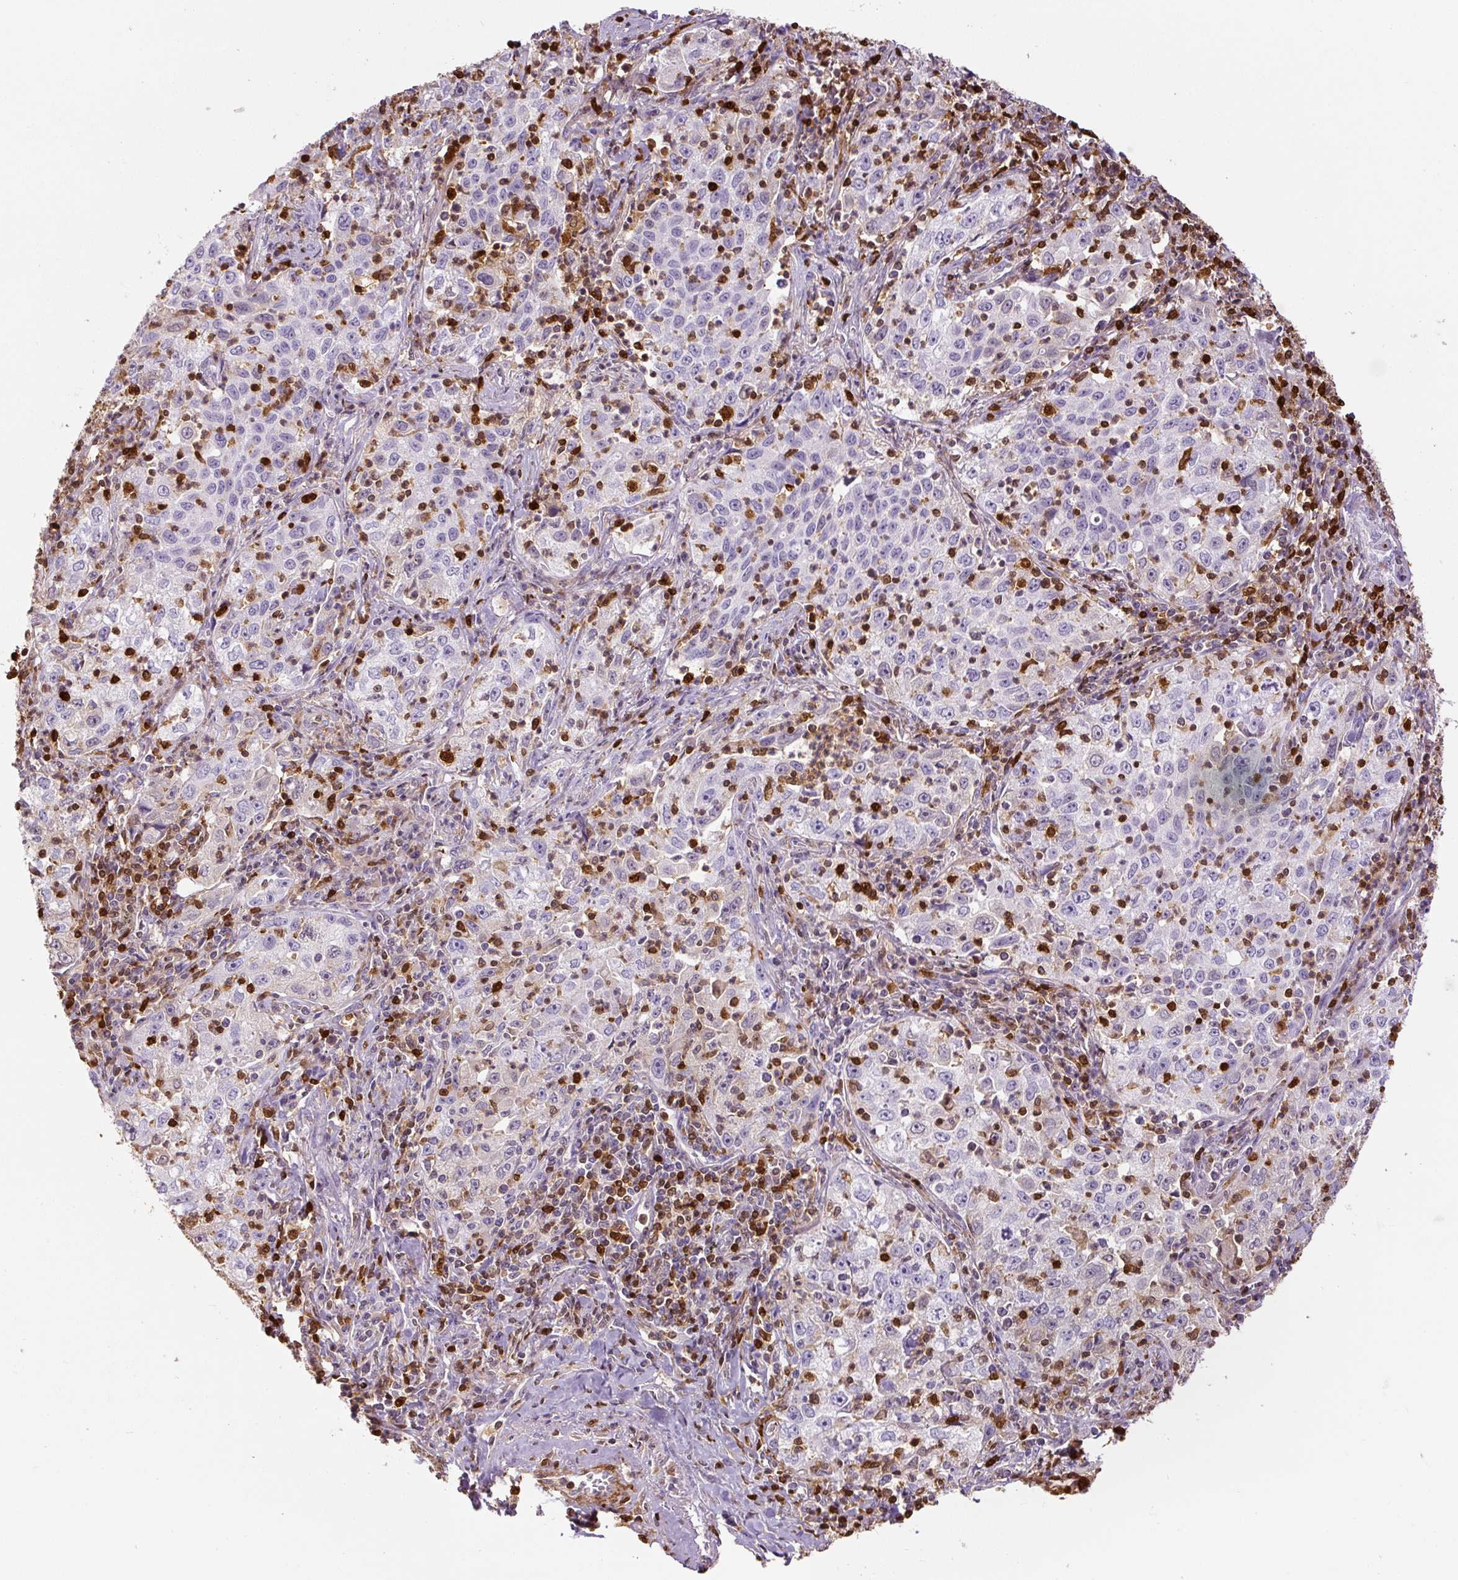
{"staining": {"intensity": "negative", "quantity": "none", "location": "none"}, "tissue": "lung cancer", "cell_type": "Tumor cells", "image_type": "cancer", "snomed": [{"axis": "morphology", "description": "Squamous cell carcinoma, NOS"}, {"axis": "topography", "description": "Lung"}], "caption": "Tumor cells are negative for brown protein staining in lung cancer.", "gene": "S100A4", "patient": {"sex": "male", "age": 71}}